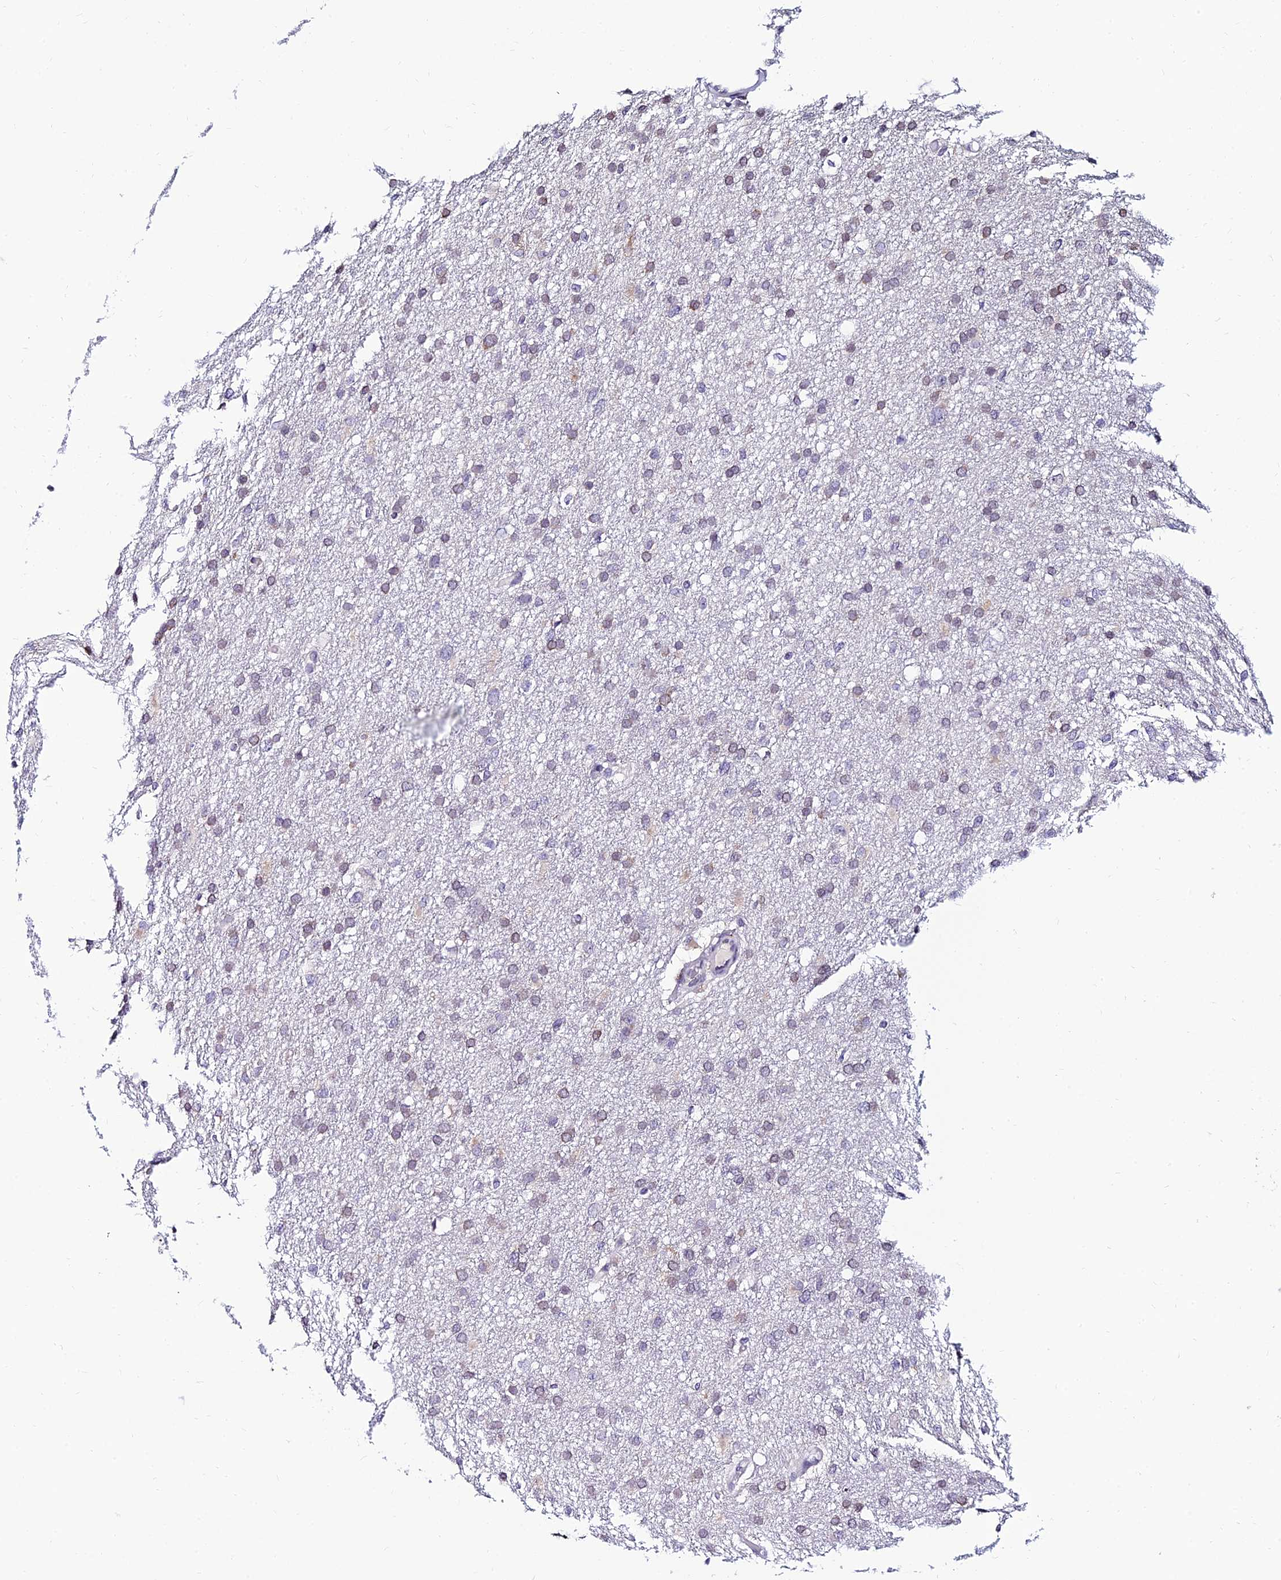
{"staining": {"intensity": "weak", "quantity": "<25%", "location": "cytoplasmic/membranous"}, "tissue": "glioma", "cell_type": "Tumor cells", "image_type": "cancer", "snomed": [{"axis": "morphology", "description": "Glioma, malignant, High grade"}, {"axis": "topography", "description": "Cerebral cortex"}], "caption": "Tumor cells are negative for brown protein staining in glioma.", "gene": "CDNF", "patient": {"sex": "female", "age": 36}}